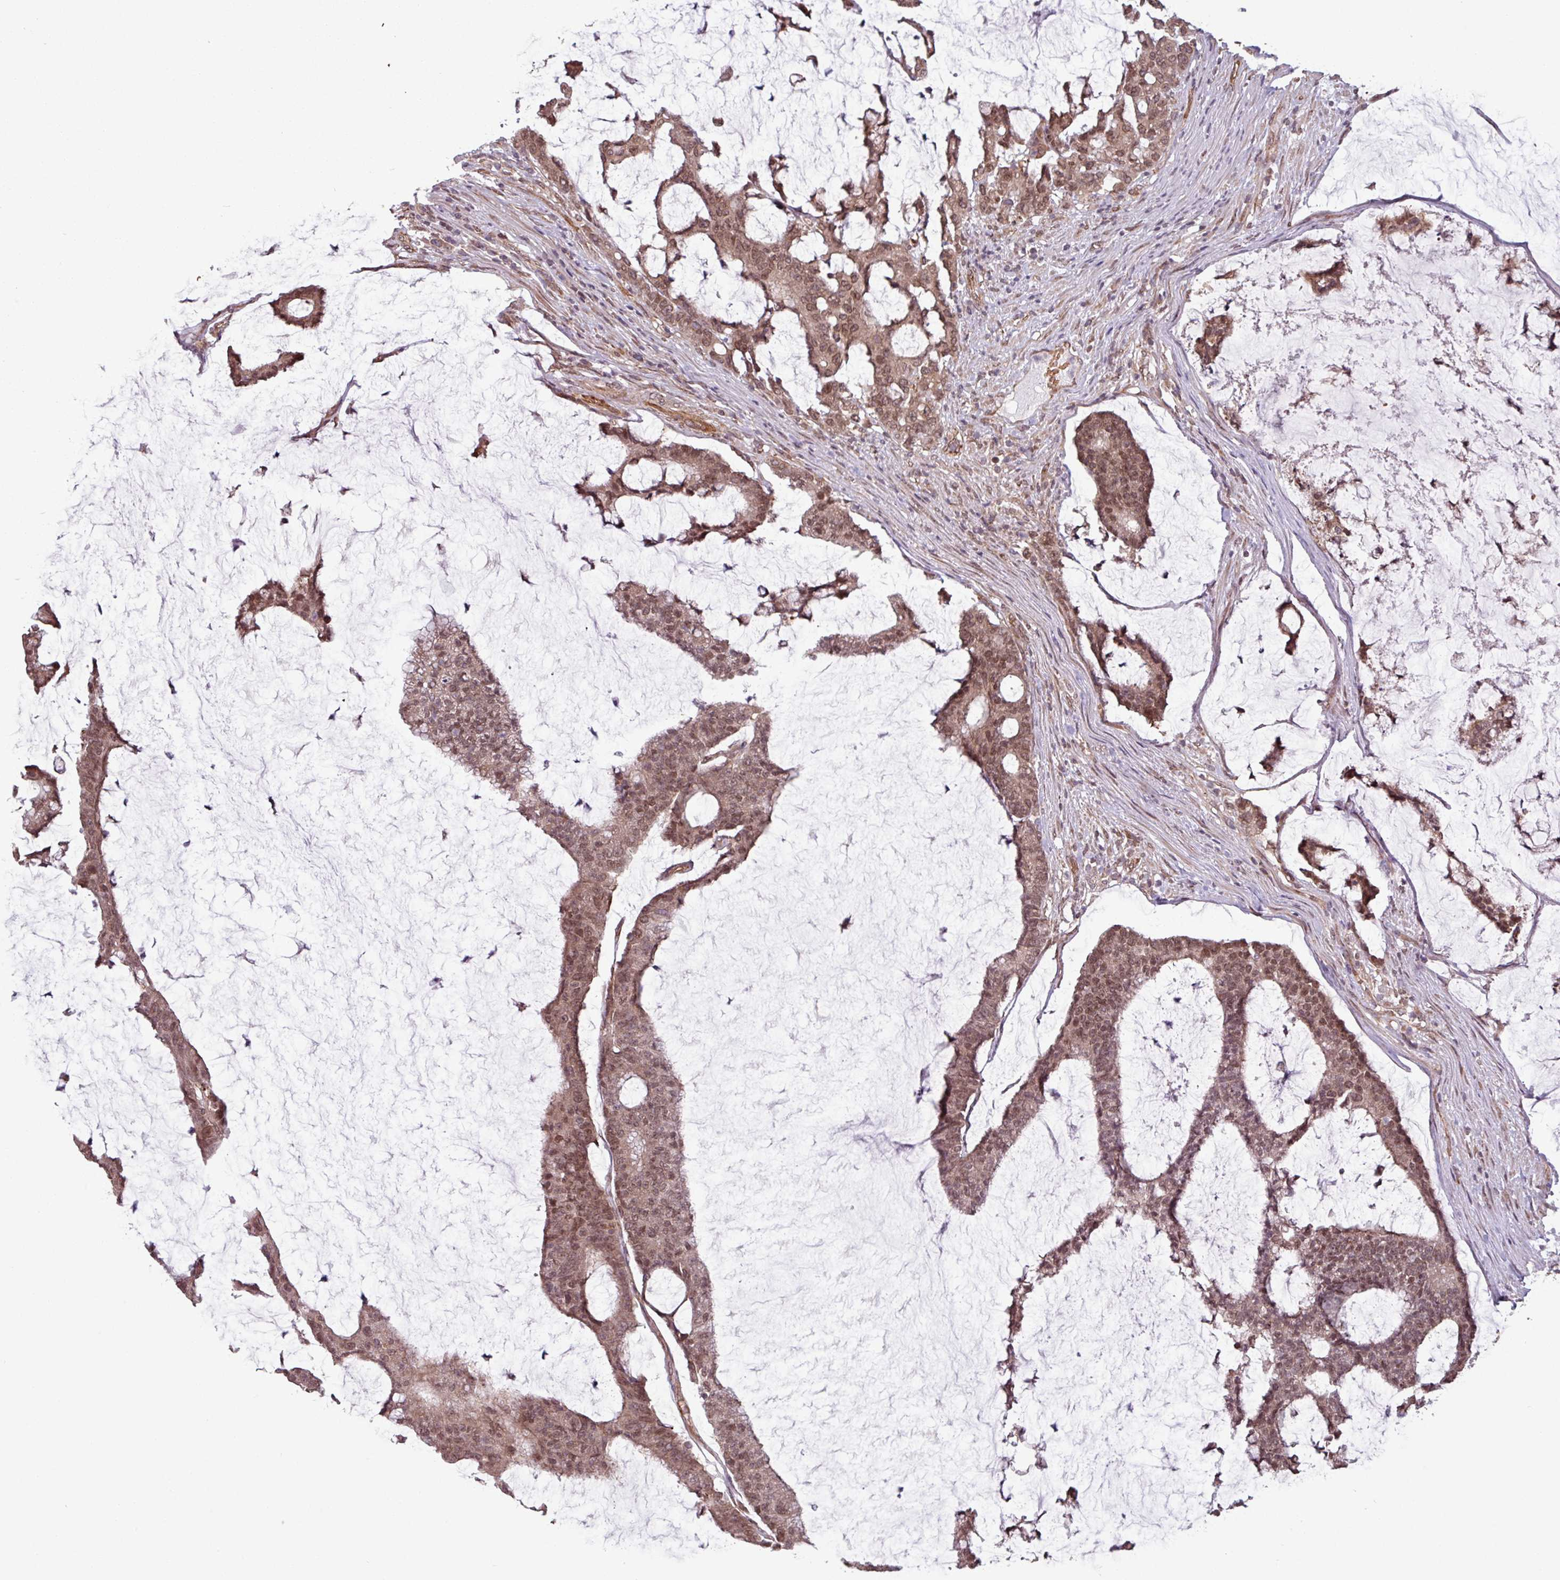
{"staining": {"intensity": "moderate", "quantity": ">75%", "location": "cytoplasmic/membranous,nuclear"}, "tissue": "colorectal cancer", "cell_type": "Tumor cells", "image_type": "cancer", "snomed": [{"axis": "morphology", "description": "Adenocarcinoma, NOS"}, {"axis": "topography", "description": "Colon"}], "caption": "Immunohistochemical staining of human adenocarcinoma (colorectal) demonstrates moderate cytoplasmic/membranous and nuclear protein expression in about >75% of tumor cells.", "gene": "RBM4B", "patient": {"sex": "female", "age": 84}}